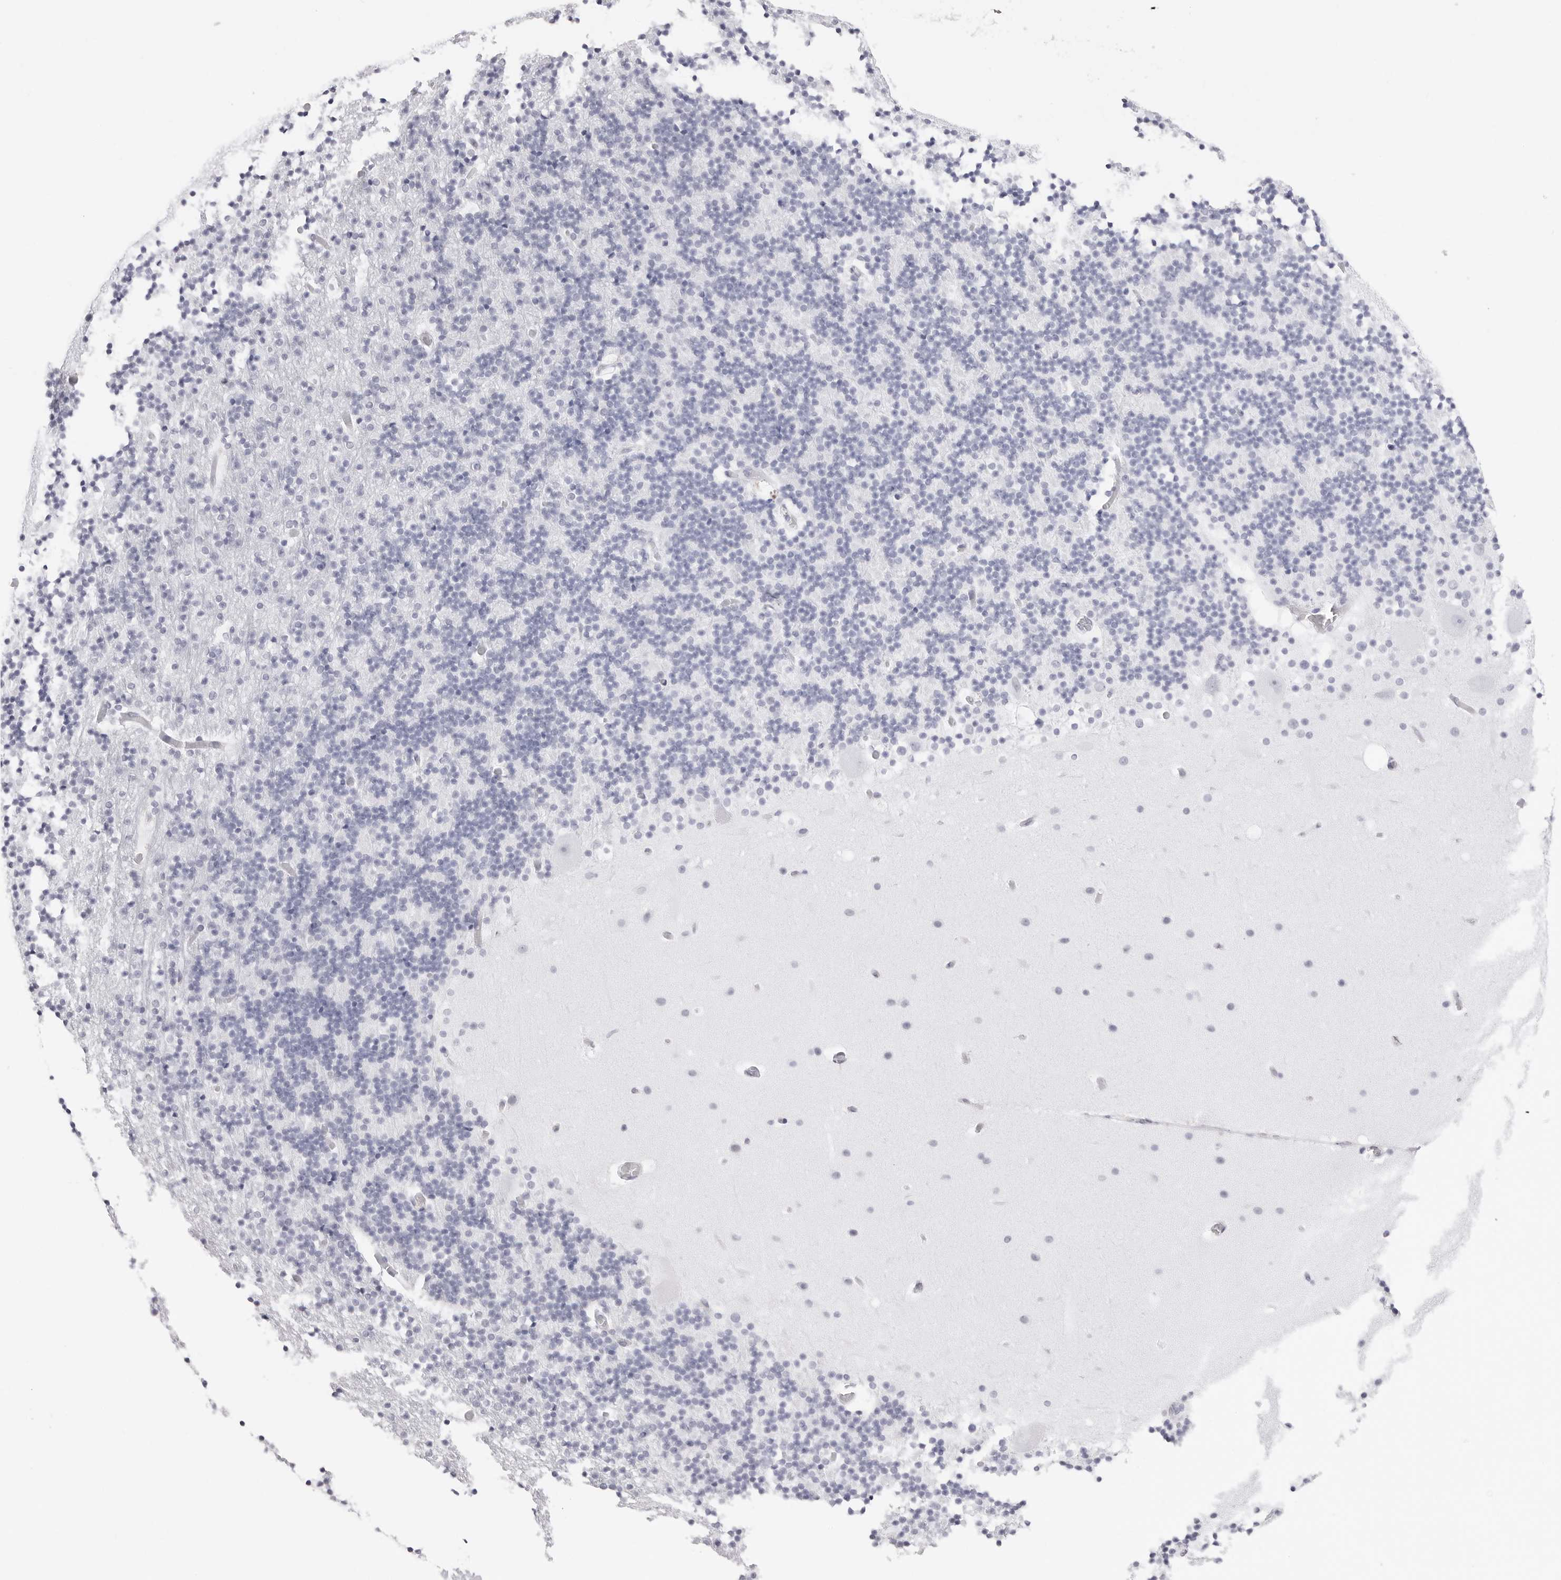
{"staining": {"intensity": "negative", "quantity": "none", "location": "none"}, "tissue": "cerebellum", "cell_type": "Cells in granular layer", "image_type": "normal", "snomed": [{"axis": "morphology", "description": "Normal tissue, NOS"}, {"axis": "topography", "description": "Cerebellum"}], "caption": "The image exhibits no staining of cells in granular layer in unremarkable cerebellum. The staining was performed using DAB to visualize the protein expression in brown, while the nuclei were stained in blue with hematoxylin (Magnification: 20x).", "gene": "NASP", "patient": {"sex": "male", "age": 57}}